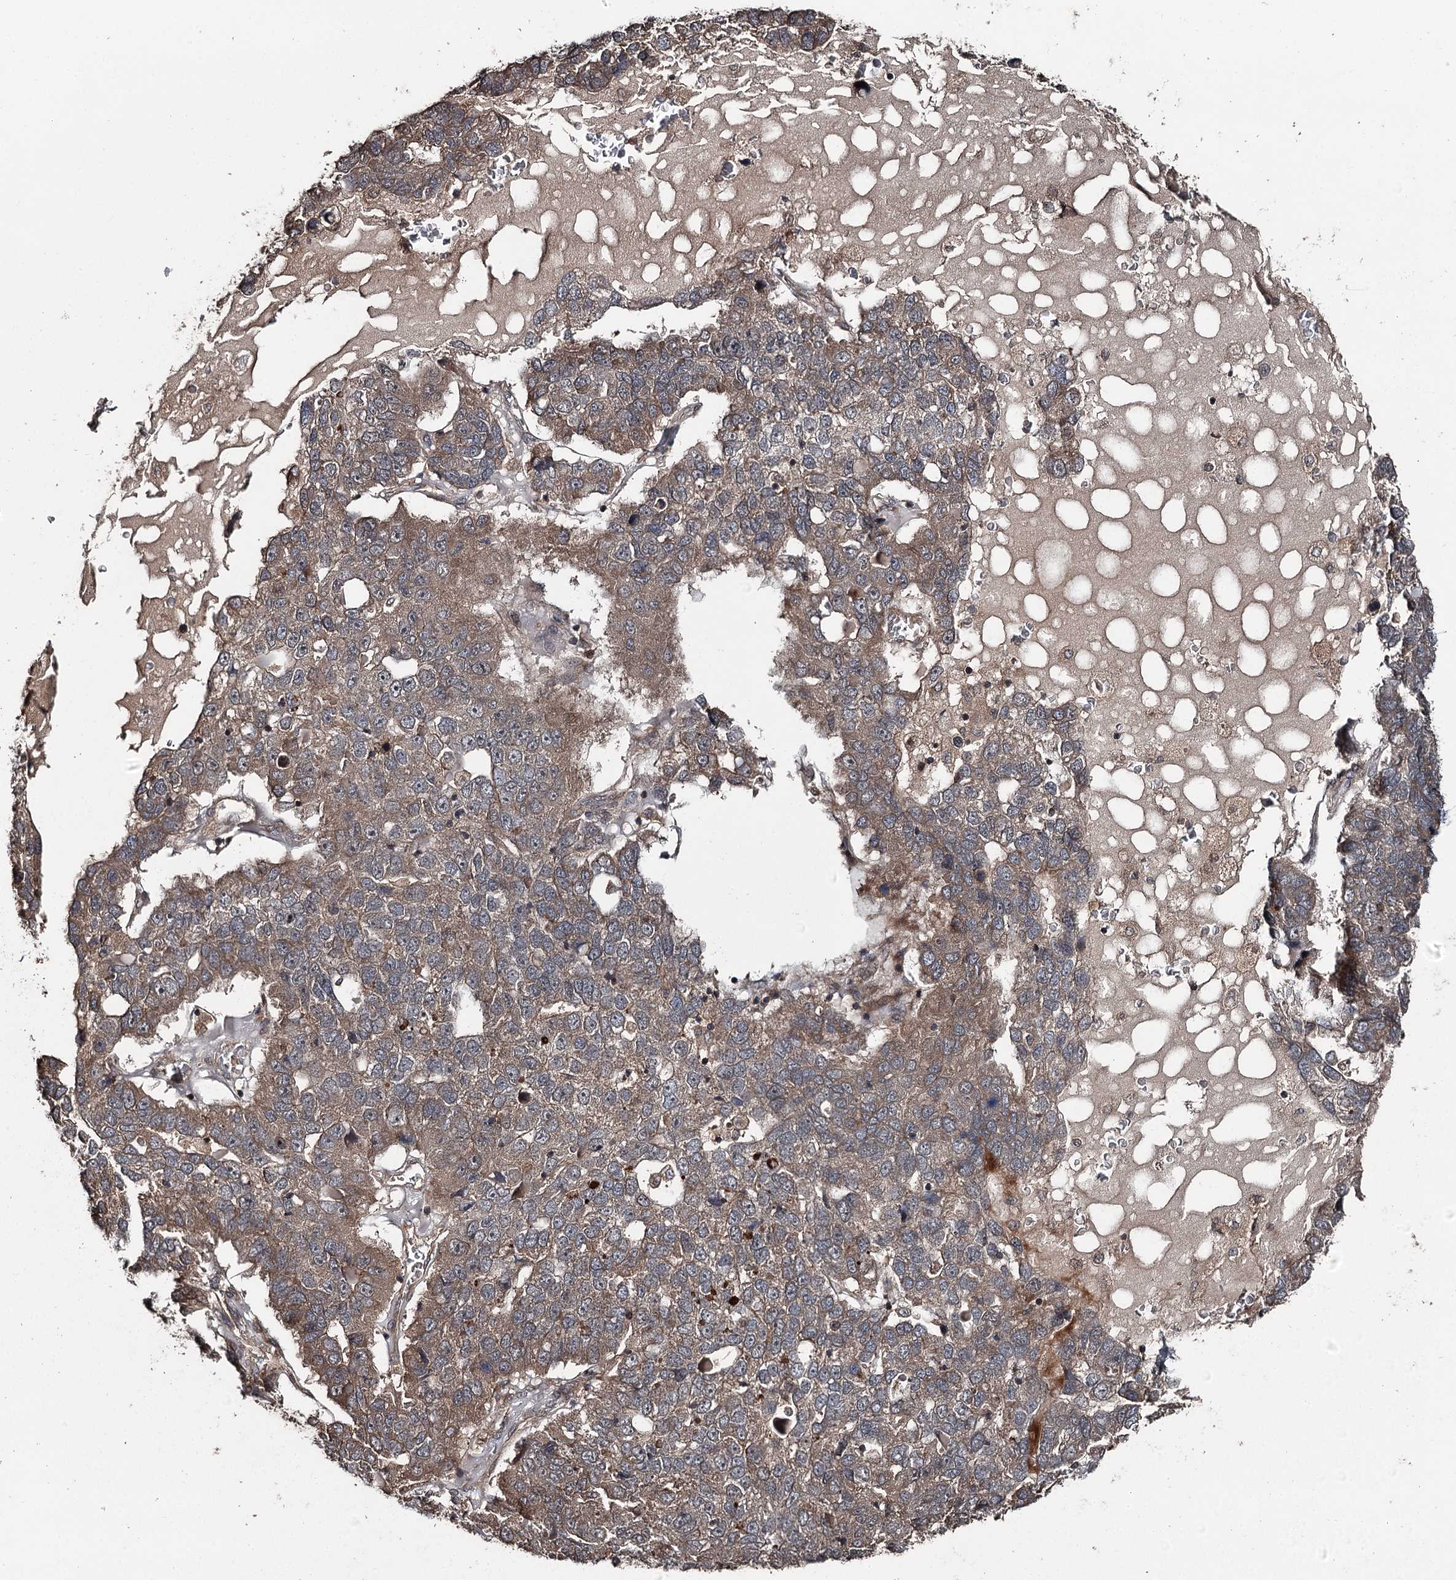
{"staining": {"intensity": "moderate", "quantity": ">75%", "location": "cytoplasmic/membranous"}, "tissue": "pancreatic cancer", "cell_type": "Tumor cells", "image_type": "cancer", "snomed": [{"axis": "morphology", "description": "Adenocarcinoma, NOS"}, {"axis": "topography", "description": "Pancreas"}], "caption": "Protein staining of adenocarcinoma (pancreatic) tissue shows moderate cytoplasmic/membranous expression in approximately >75% of tumor cells.", "gene": "RAB21", "patient": {"sex": "female", "age": 61}}